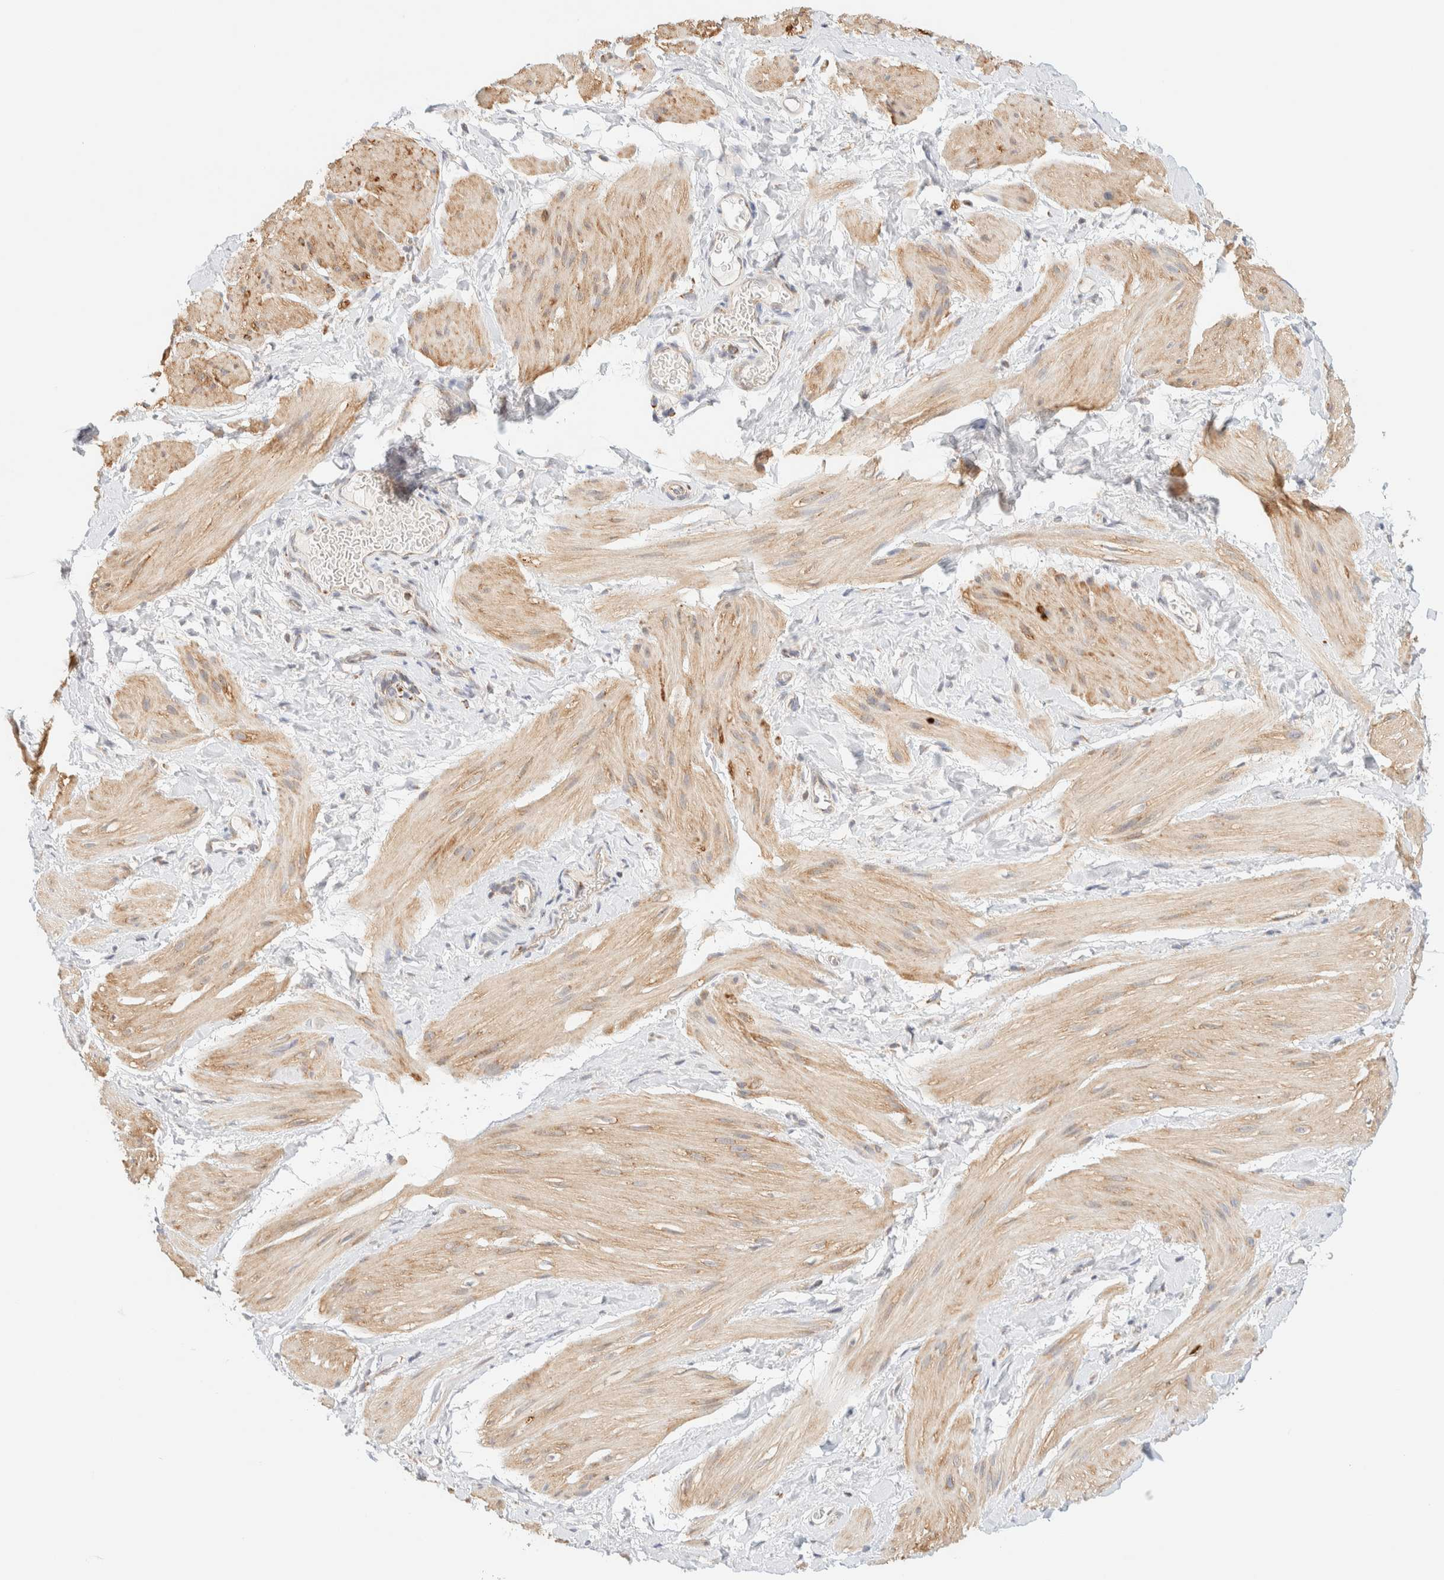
{"staining": {"intensity": "weak", "quantity": "25%-75%", "location": "cytoplasmic/membranous"}, "tissue": "smooth muscle", "cell_type": "Smooth muscle cells", "image_type": "normal", "snomed": [{"axis": "morphology", "description": "Normal tissue, NOS"}, {"axis": "topography", "description": "Smooth muscle"}], "caption": "Immunohistochemical staining of normal human smooth muscle displays low levels of weak cytoplasmic/membranous staining in about 25%-75% of smooth muscle cells.", "gene": "PPM1K", "patient": {"sex": "male", "age": 16}}